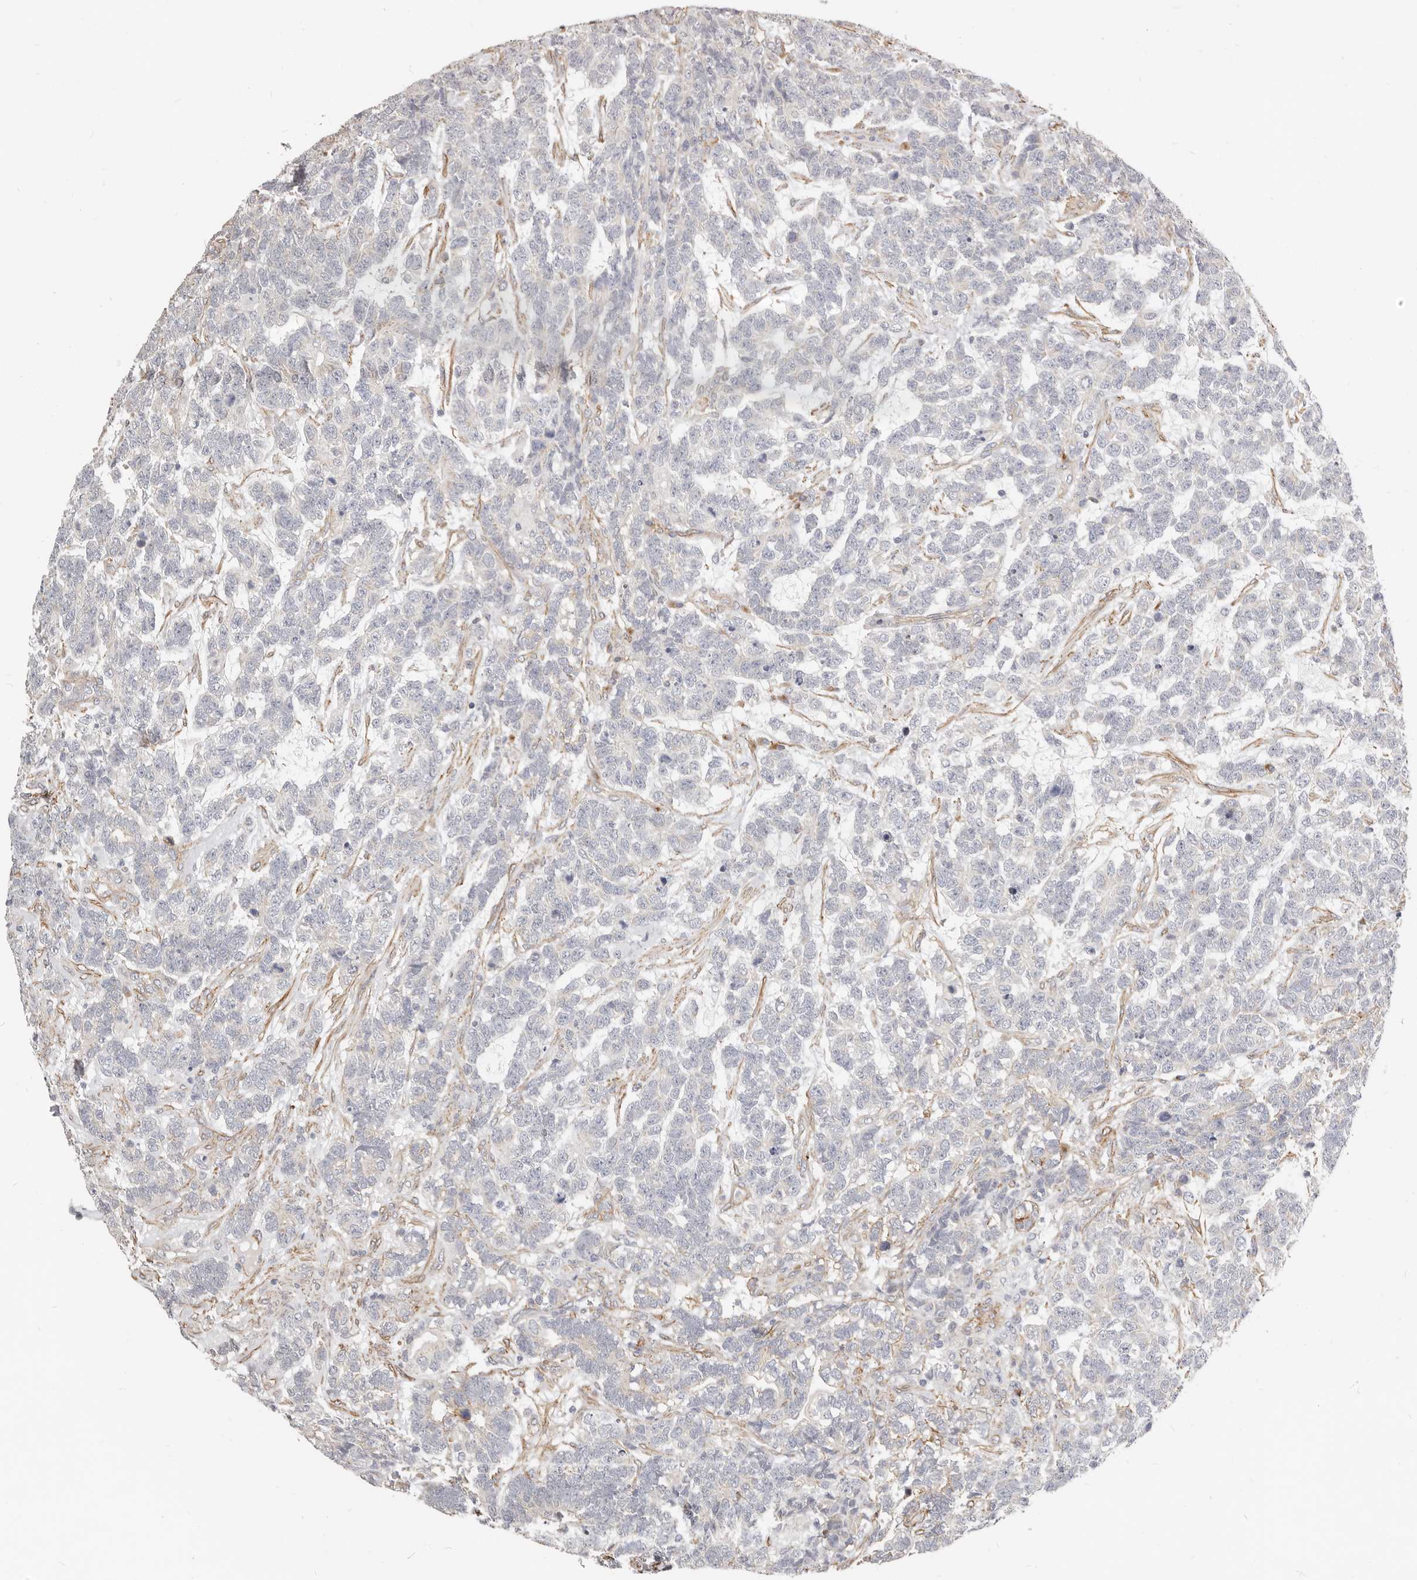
{"staining": {"intensity": "negative", "quantity": "none", "location": "none"}, "tissue": "testis cancer", "cell_type": "Tumor cells", "image_type": "cancer", "snomed": [{"axis": "morphology", "description": "Carcinoma, Embryonal, NOS"}, {"axis": "topography", "description": "Testis"}], "caption": "Tumor cells are negative for protein expression in human testis embryonal carcinoma.", "gene": "RABAC1", "patient": {"sex": "male", "age": 26}}